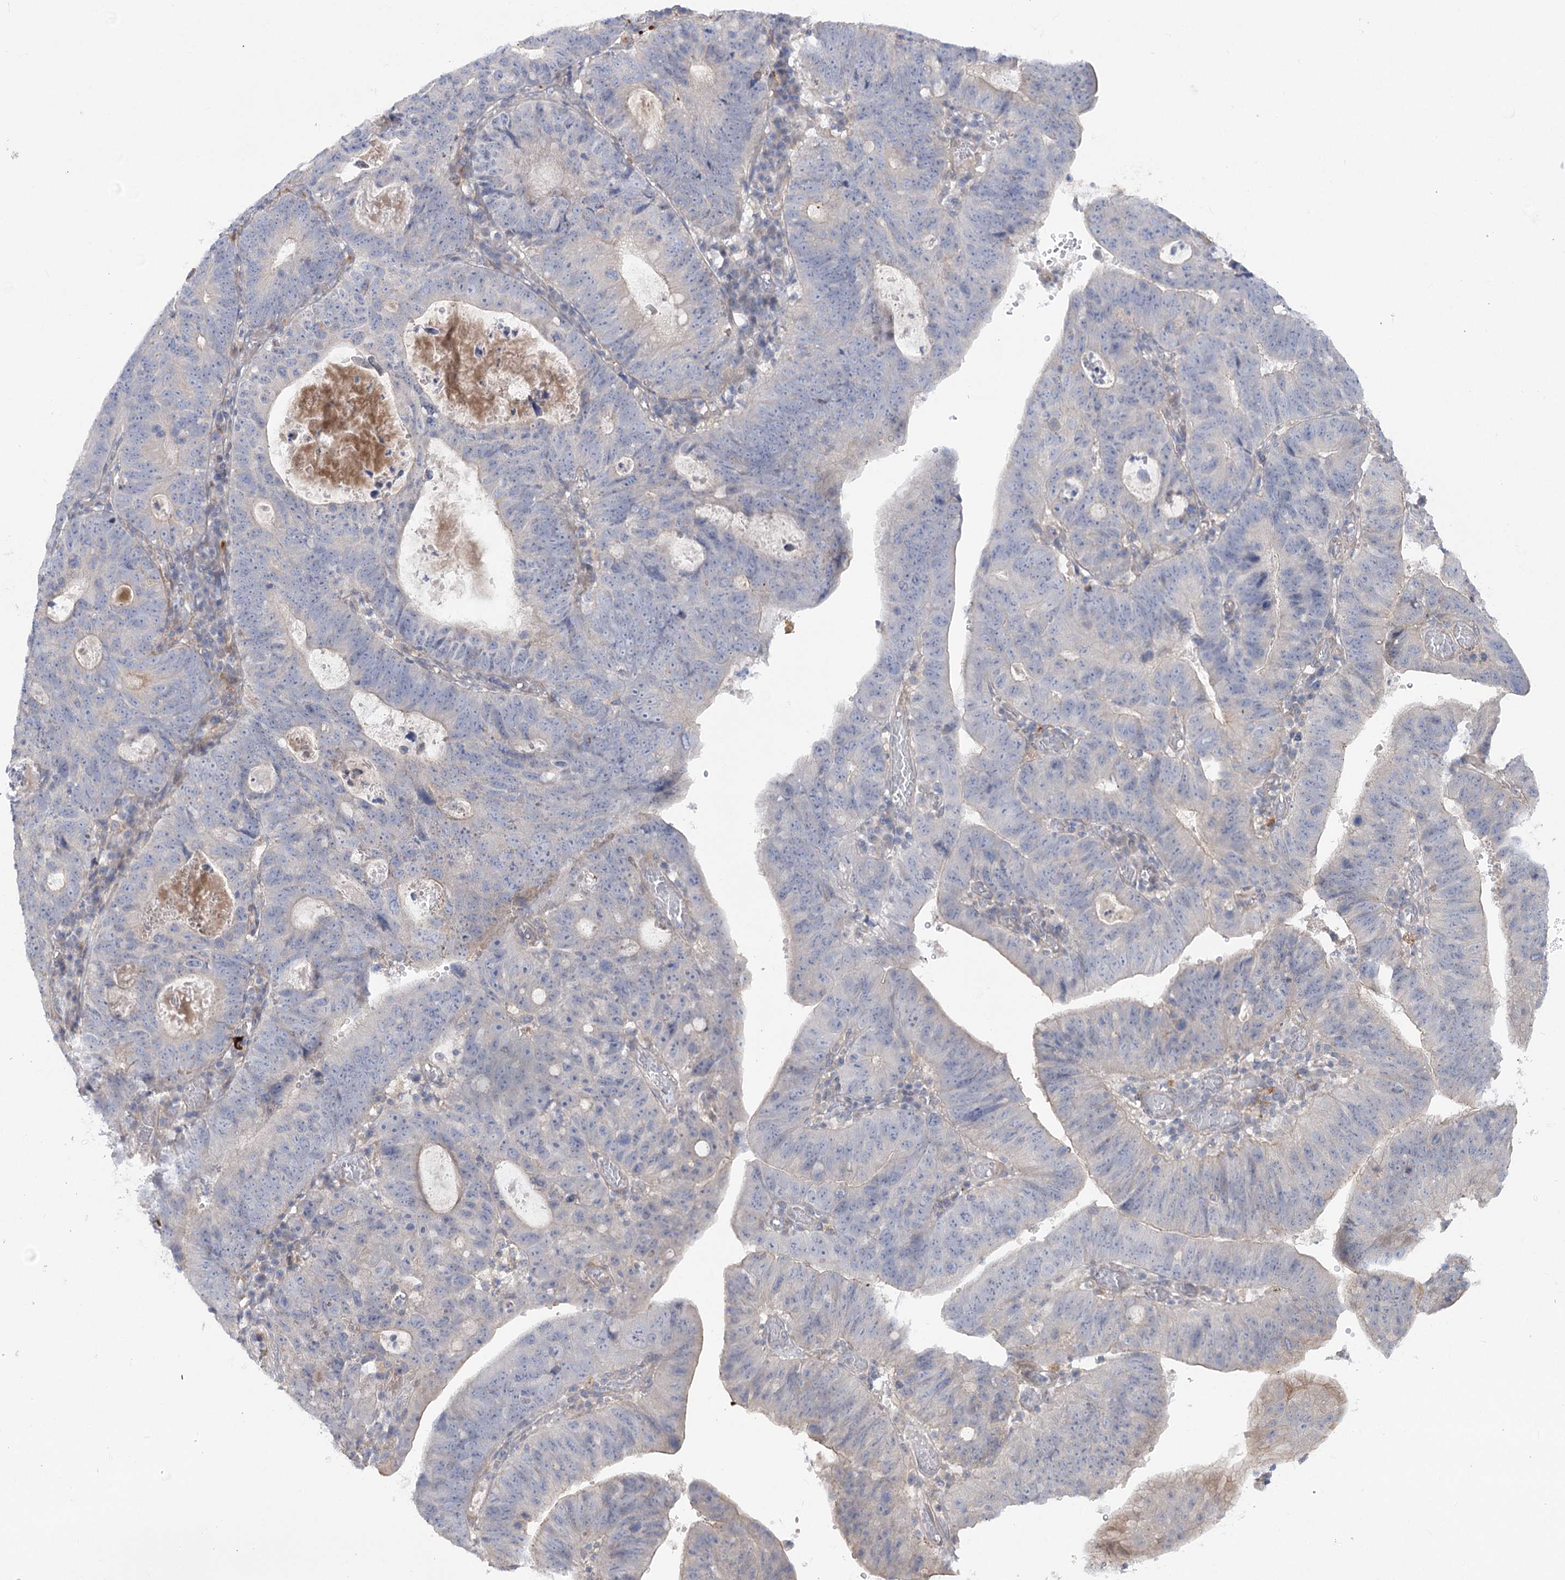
{"staining": {"intensity": "negative", "quantity": "none", "location": "none"}, "tissue": "stomach cancer", "cell_type": "Tumor cells", "image_type": "cancer", "snomed": [{"axis": "morphology", "description": "Adenocarcinoma, NOS"}, {"axis": "topography", "description": "Stomach"}], "caption": "This is an immunohistochemistry (IHC) histopathology image of stomach cancer. There is no expression in tumor cells.", "gene": "SCN11A", "patient": {"sex": "male", "age": 59}}